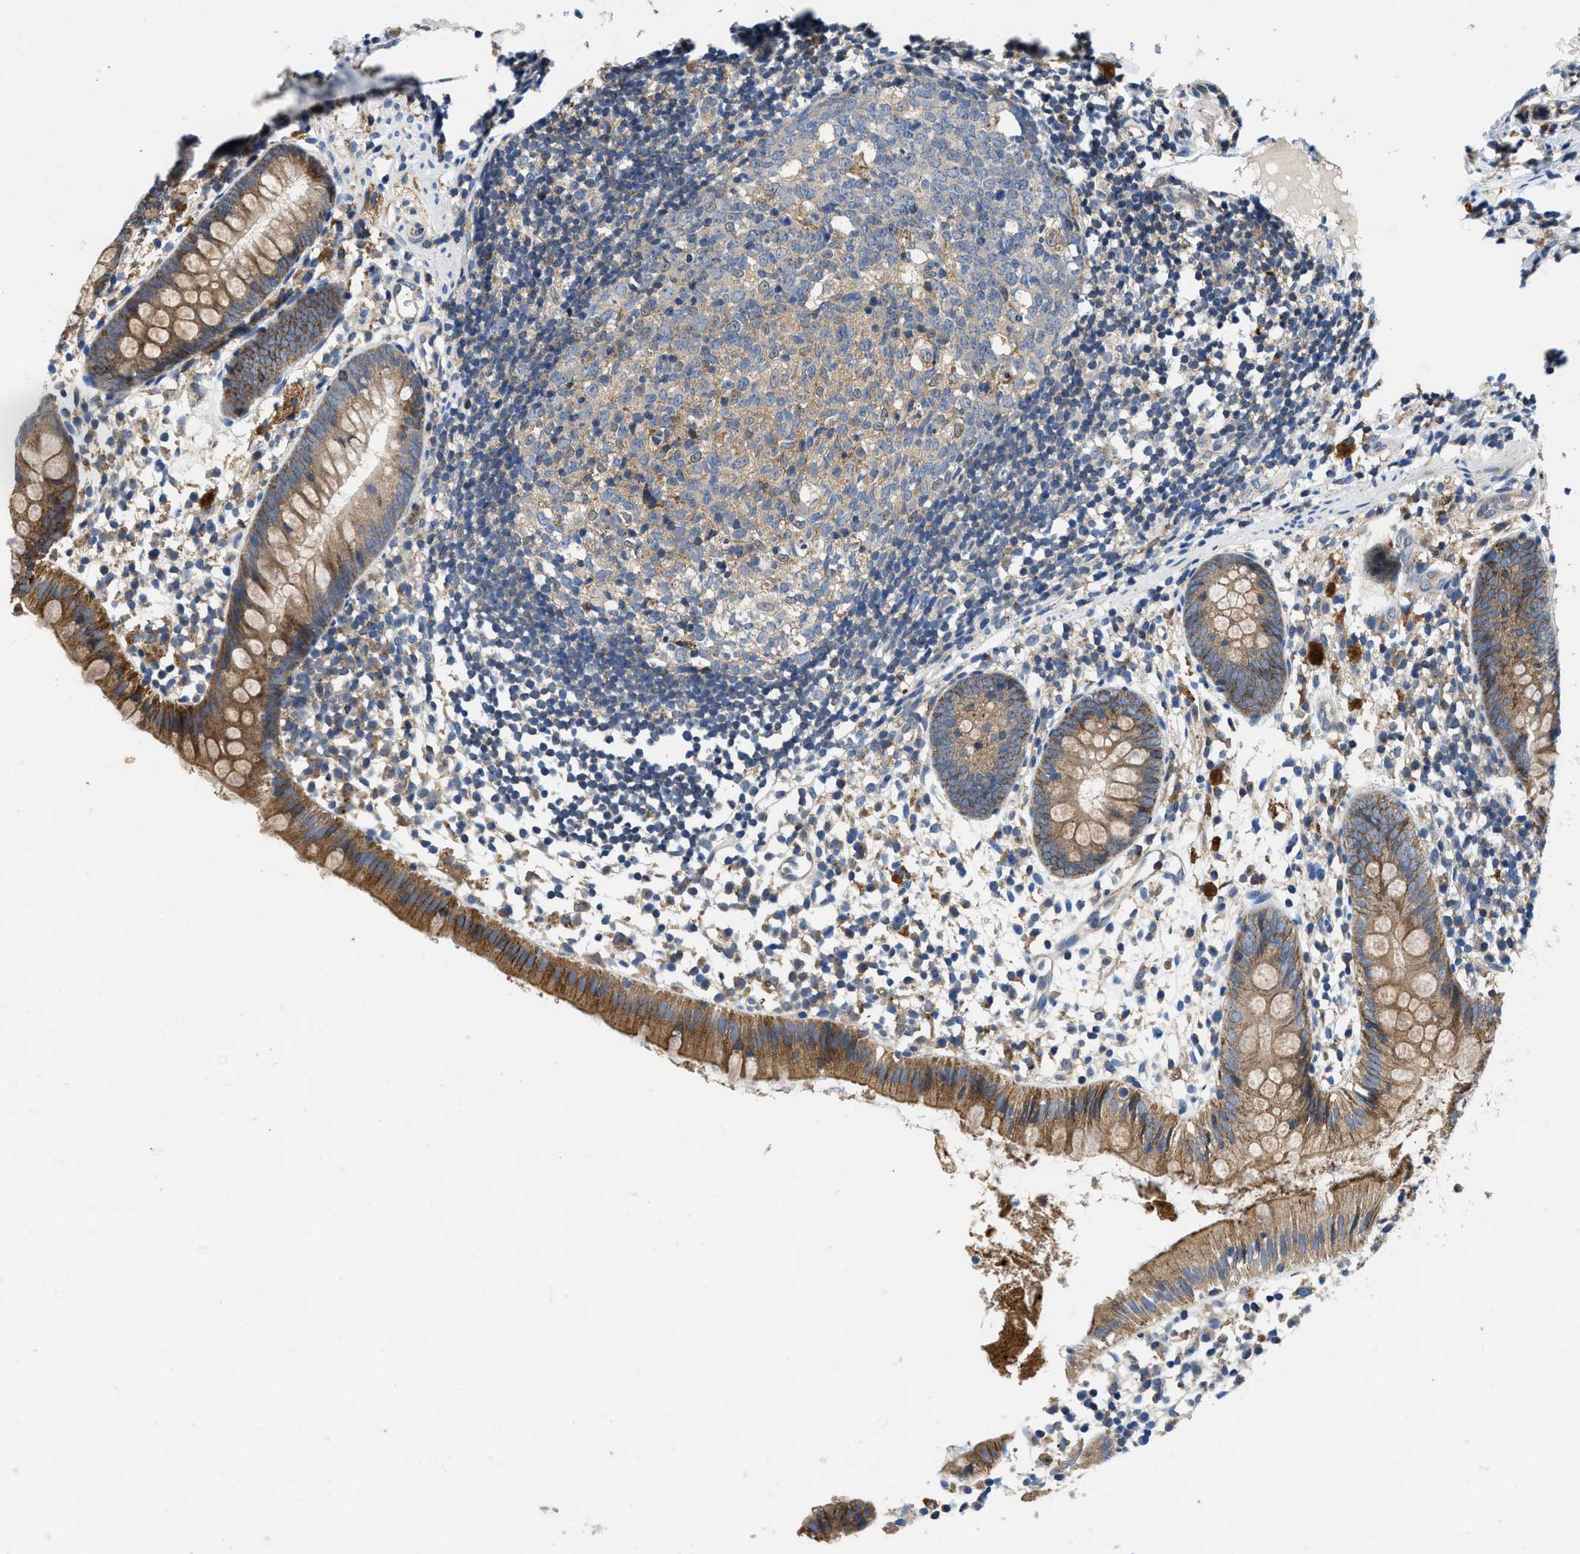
{"staining": {"intensity": "moderate", "quantity": ">75%", "location": "cytoplasmic/membranous"}, "tissue": "appendix", "cell_type": "Glandular cells", "image_type": "normal", "snomed": [{"axis": "morphology", "description": "Normal tissue, NOS"}, {"axis": "topography", "description": "Appendix"}], "caption": "Protein expression analysis of normal human appendix reveals moderate cytoplasmic/membranous positivity in approximately >75% of glandular cells.", "gene": "ENPP4", "patient": {"sex": "female", "age": 20}}